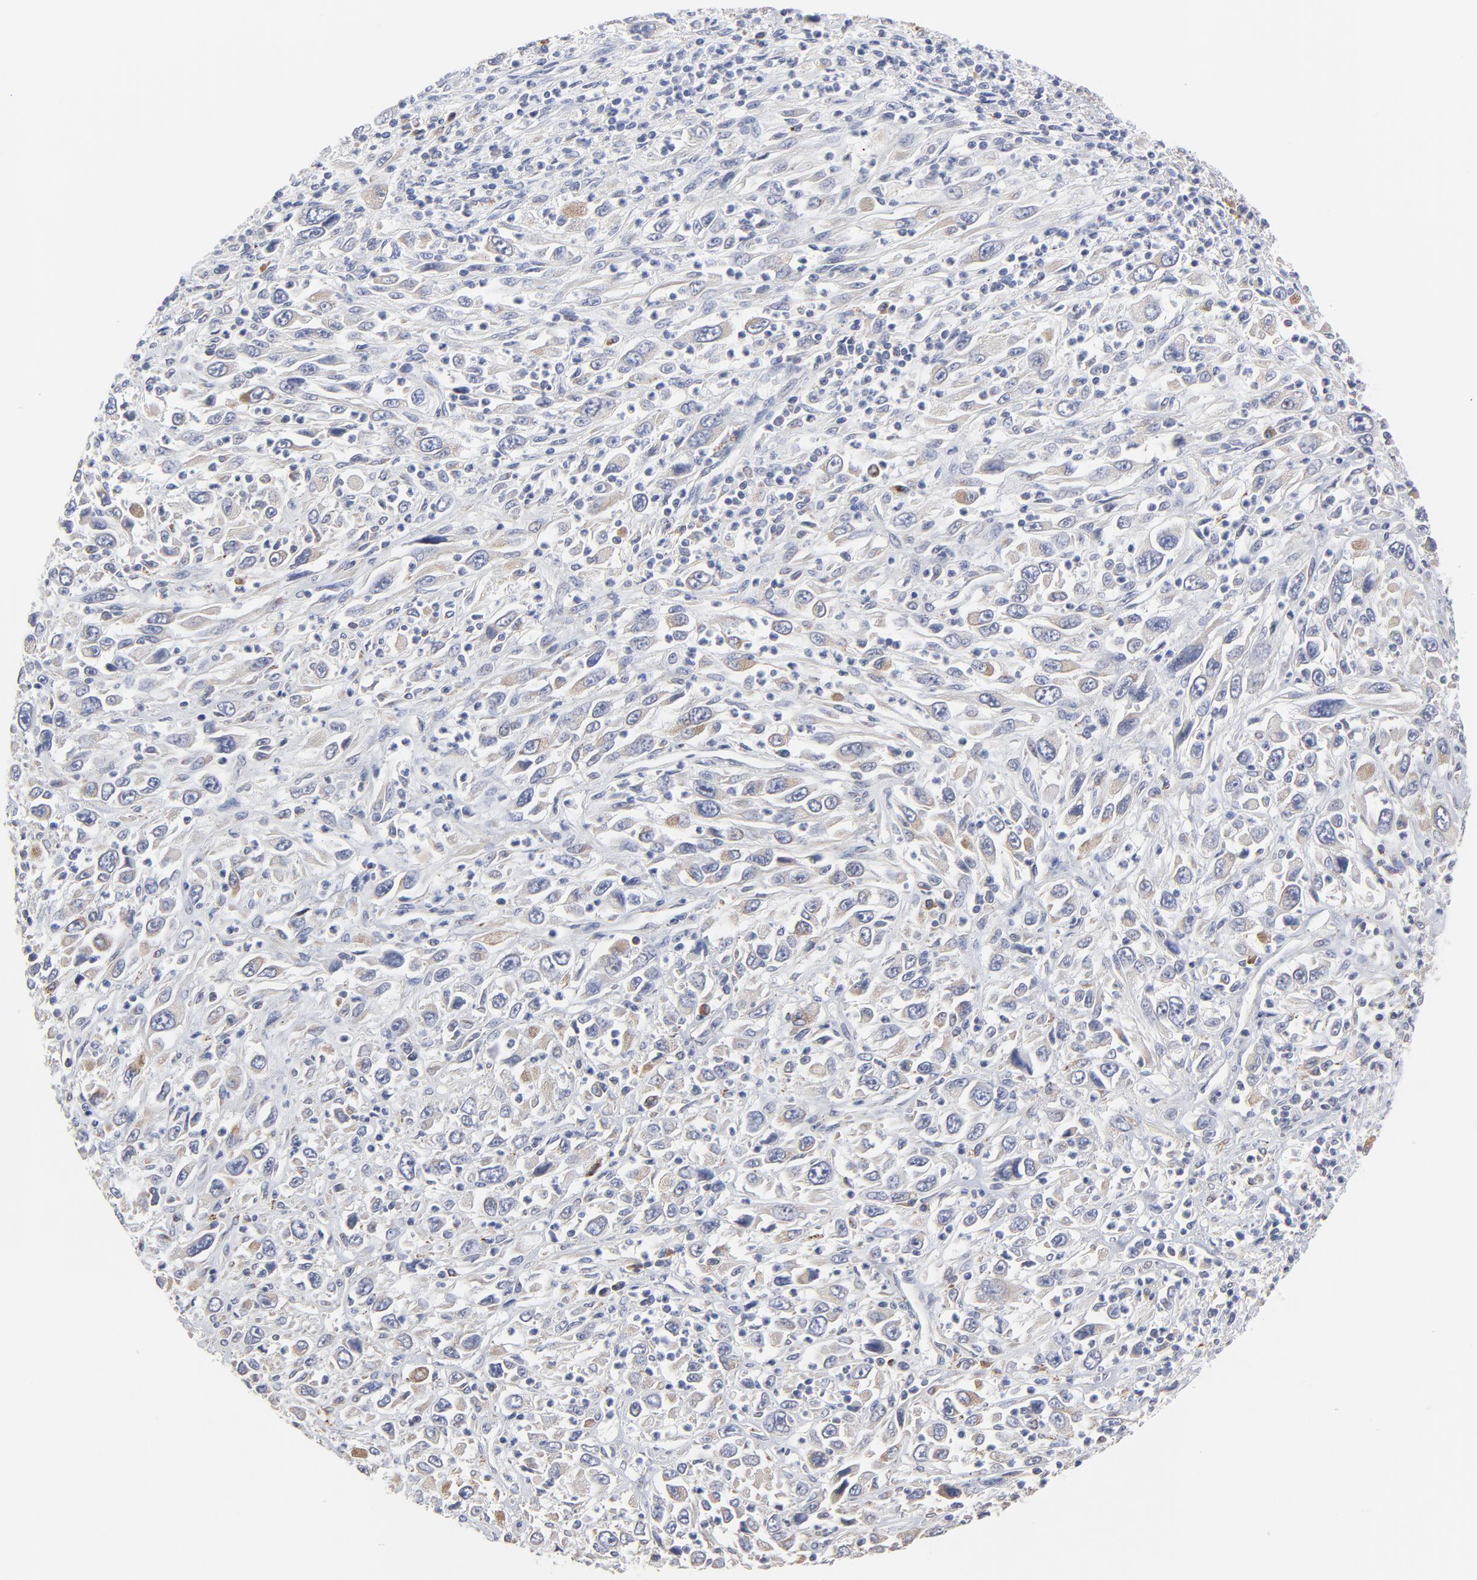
{"staining": {"intensity": "weak", "quantity": "25%-75%", "location": "cytoplasmic/membranous"}, "tissue": "melanoma", "cell_type": "Tumor cells", "image_type": "cancer", "snomed": [{"axis": "morphology", "description": "Malignant melanoma, Metastatic site"}, {"axis": "topography", "description": "Skin"}], "caption": "There is low levels of weak cytoplasmic/membranous positivity in tumor cells of malignant melanoma (metastatic site), as demonstrated by immunohistochemical staining (brown color).", "gene": "TRIM22", "patient": {"sex": "female", "age": 56}}